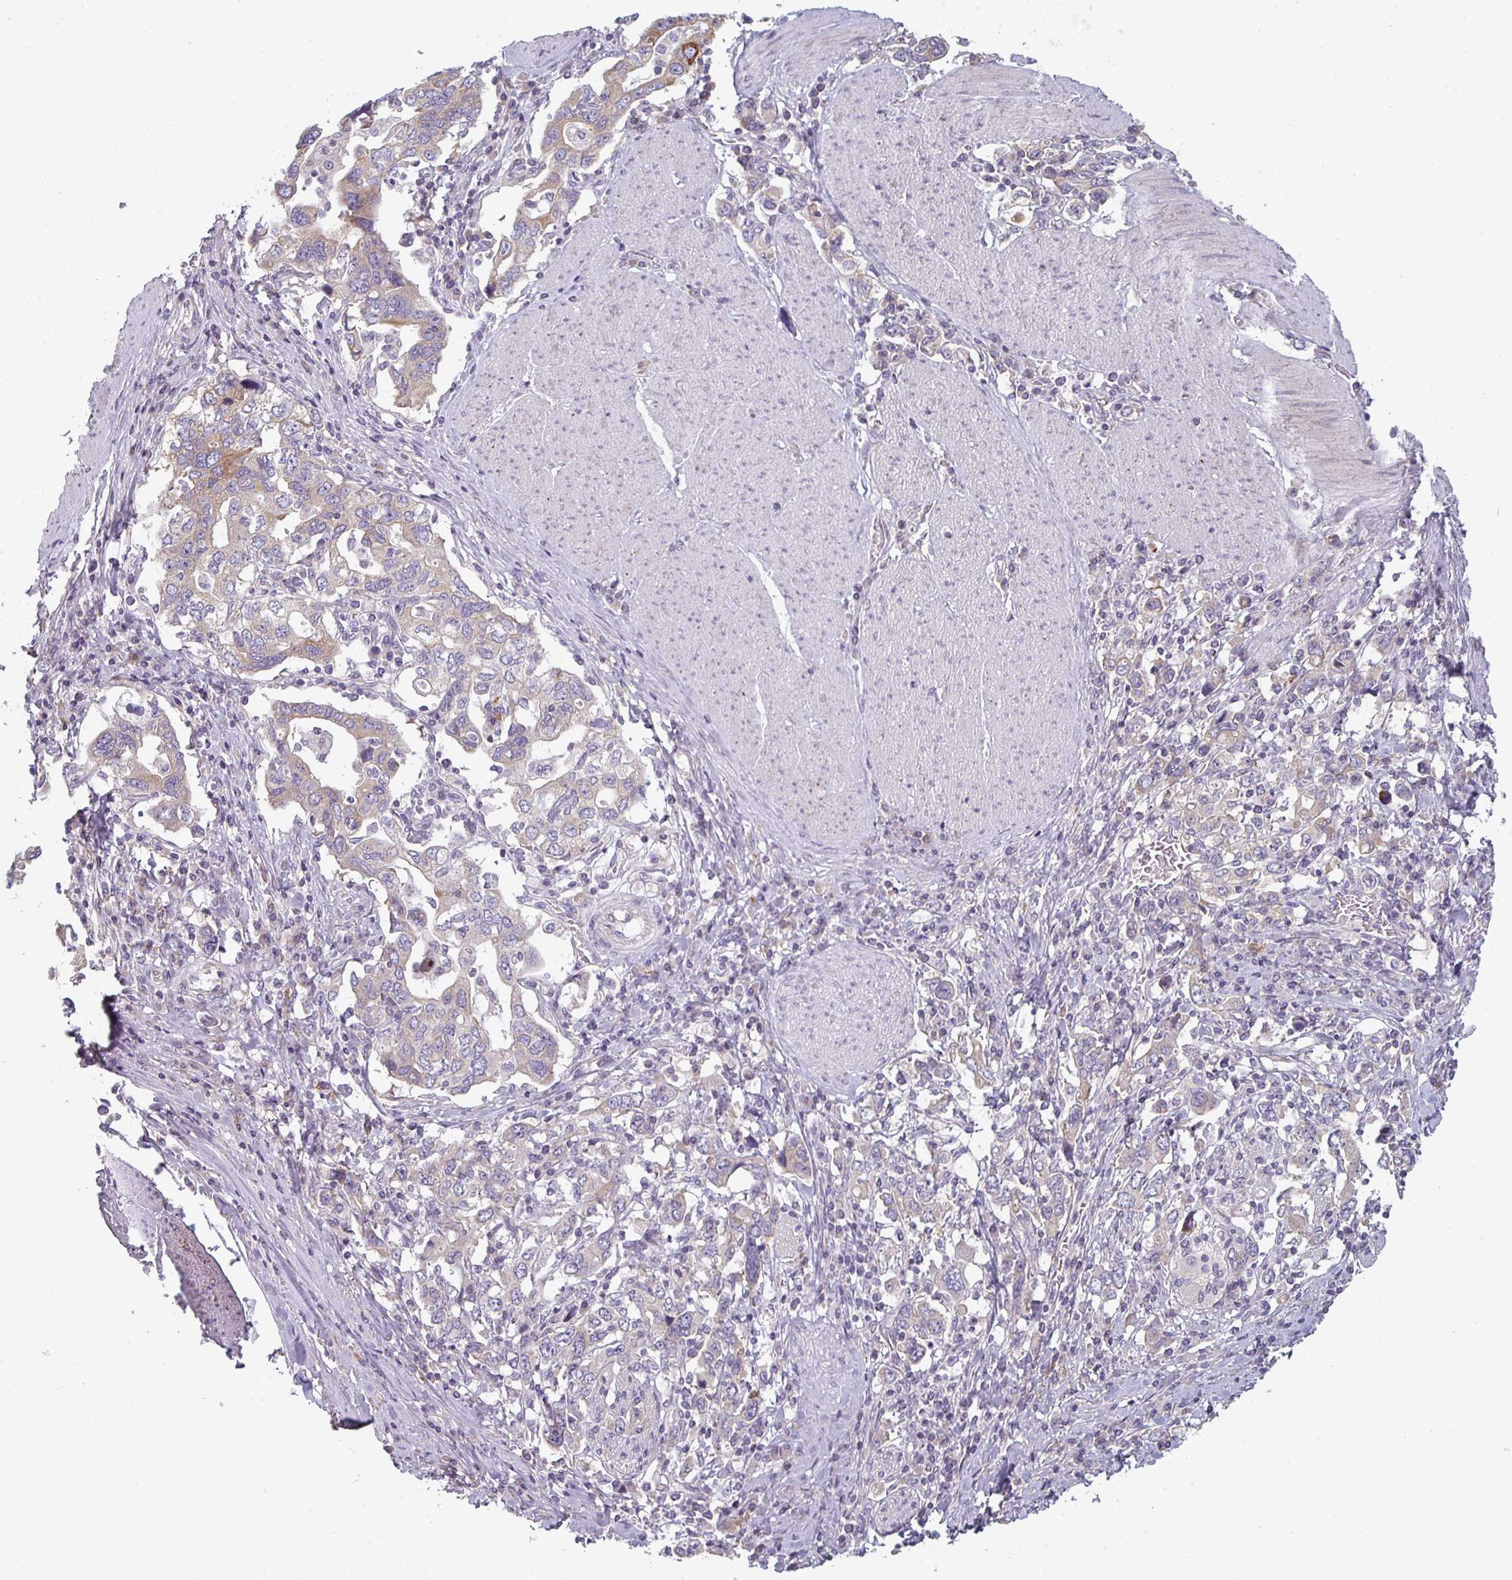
{"staining": {"intensity": "weak", "quantity": "<25%", "location": "cytoplasmic/membranous"}, "tissue": "stomach cancer", "cell_type": "Tumor cells", "image_type": "cancer", "snomed": [{"axis": "morphology", "description": "Adenocarcinoma, NOS"}, {"axis": "topography", "description": "Stomach, upper"}, {"axis": "topography", "description": "Stomach"}], "caption": "This image is of stomach cancer stained with IHC to label a protein in brown with the nuclei are counter-stained blue. There is no staining in tumor cells. (DAB IHC visualized using brightfield microscopy, high magnification).", "gene": "CTHRC1", "patient": {"sex": "male", "age": 62}}